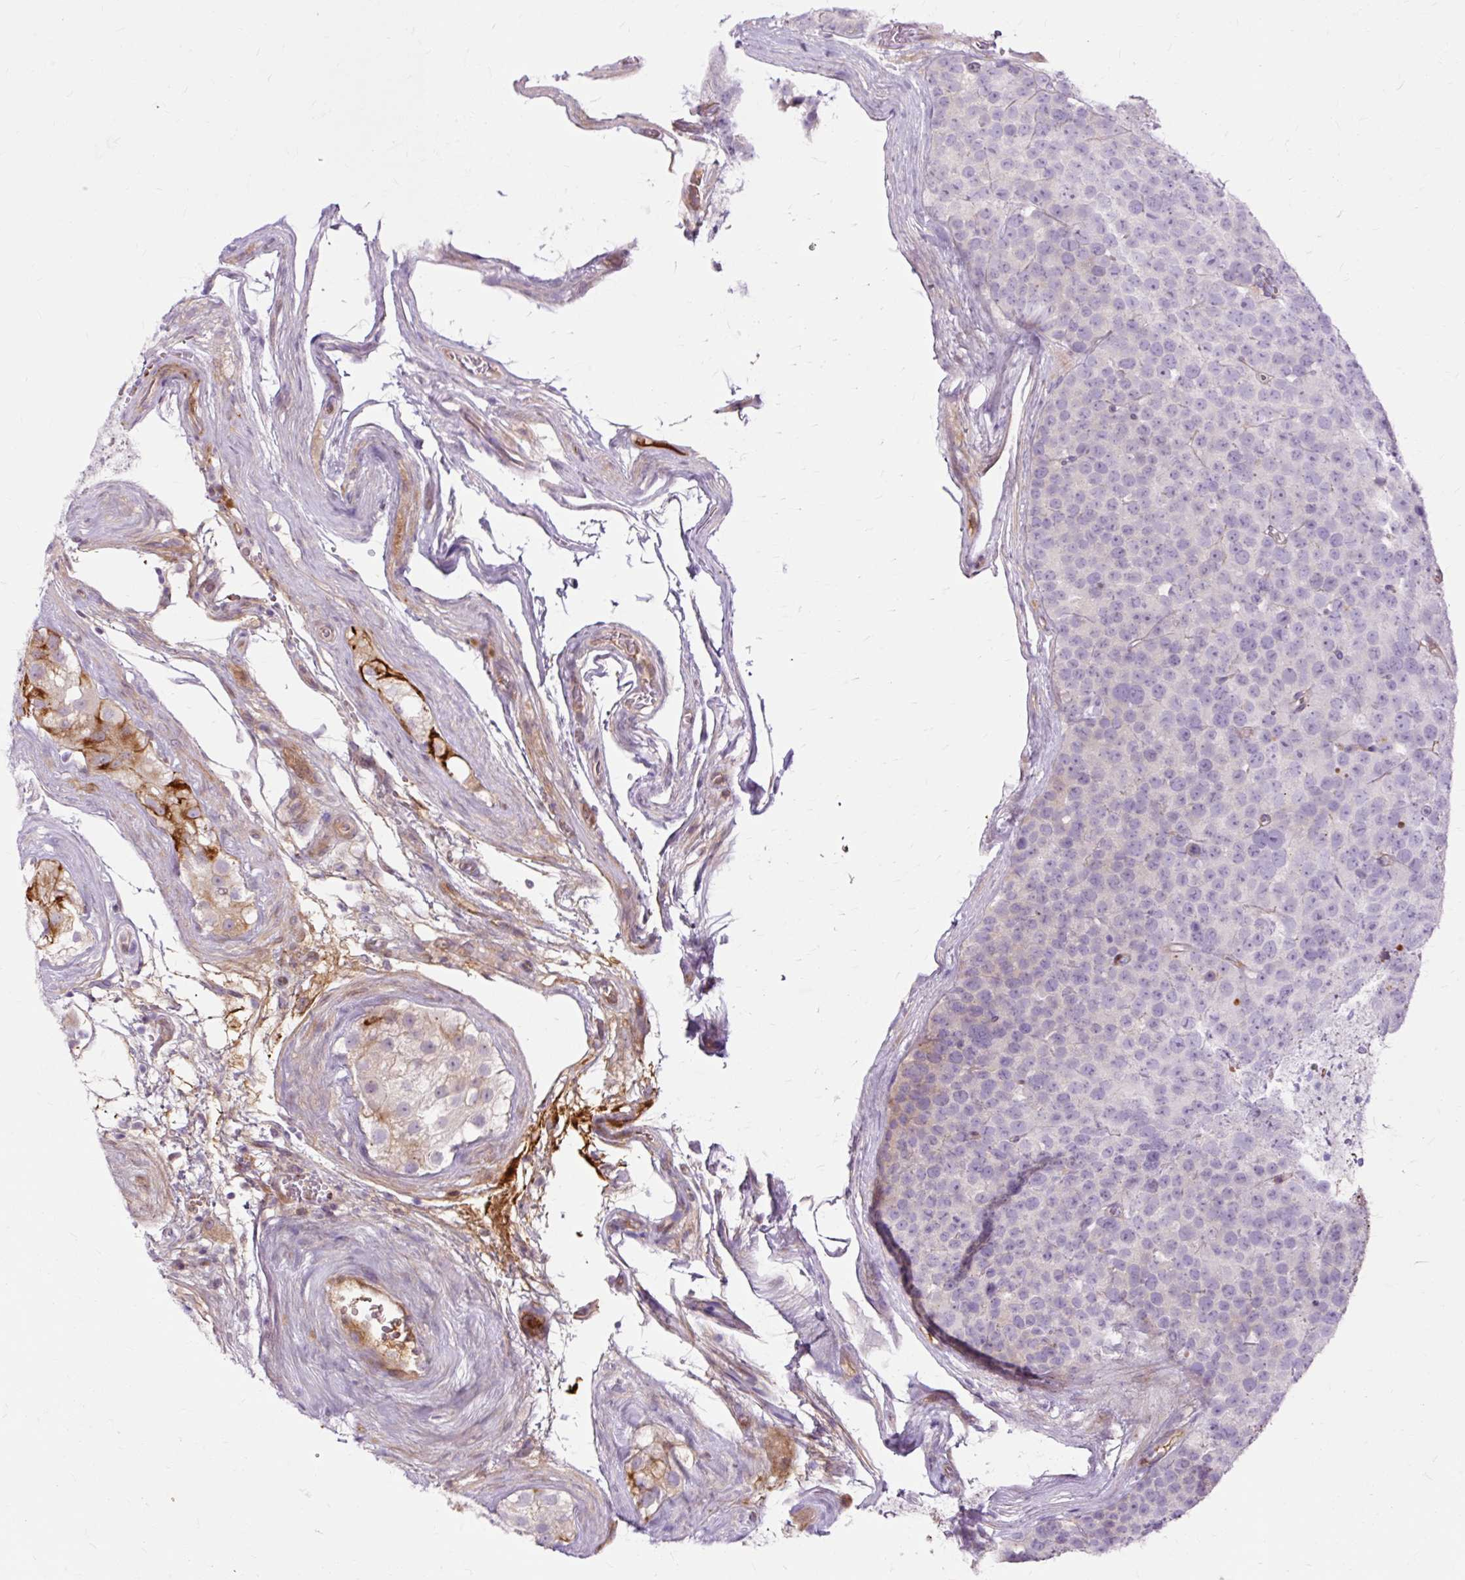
{"staining": {"intensity": "negative", "quantity": "none", "location": "none"}, "tissue": "testis cancer", "cell_type": "Tumor cells", "image_type": "cancer", "snomed": [{"axis": "morphology", "description": "Seminoma, NOS"}, {"axis": "topography", "description": "Testis"}], "caption": "A micrograph of testis cancer (seminoma) stained for a protein shows no brown staining in tumor cells.", "gene": "DCTN4", "patient": {"sex": "male", "age": 71}}